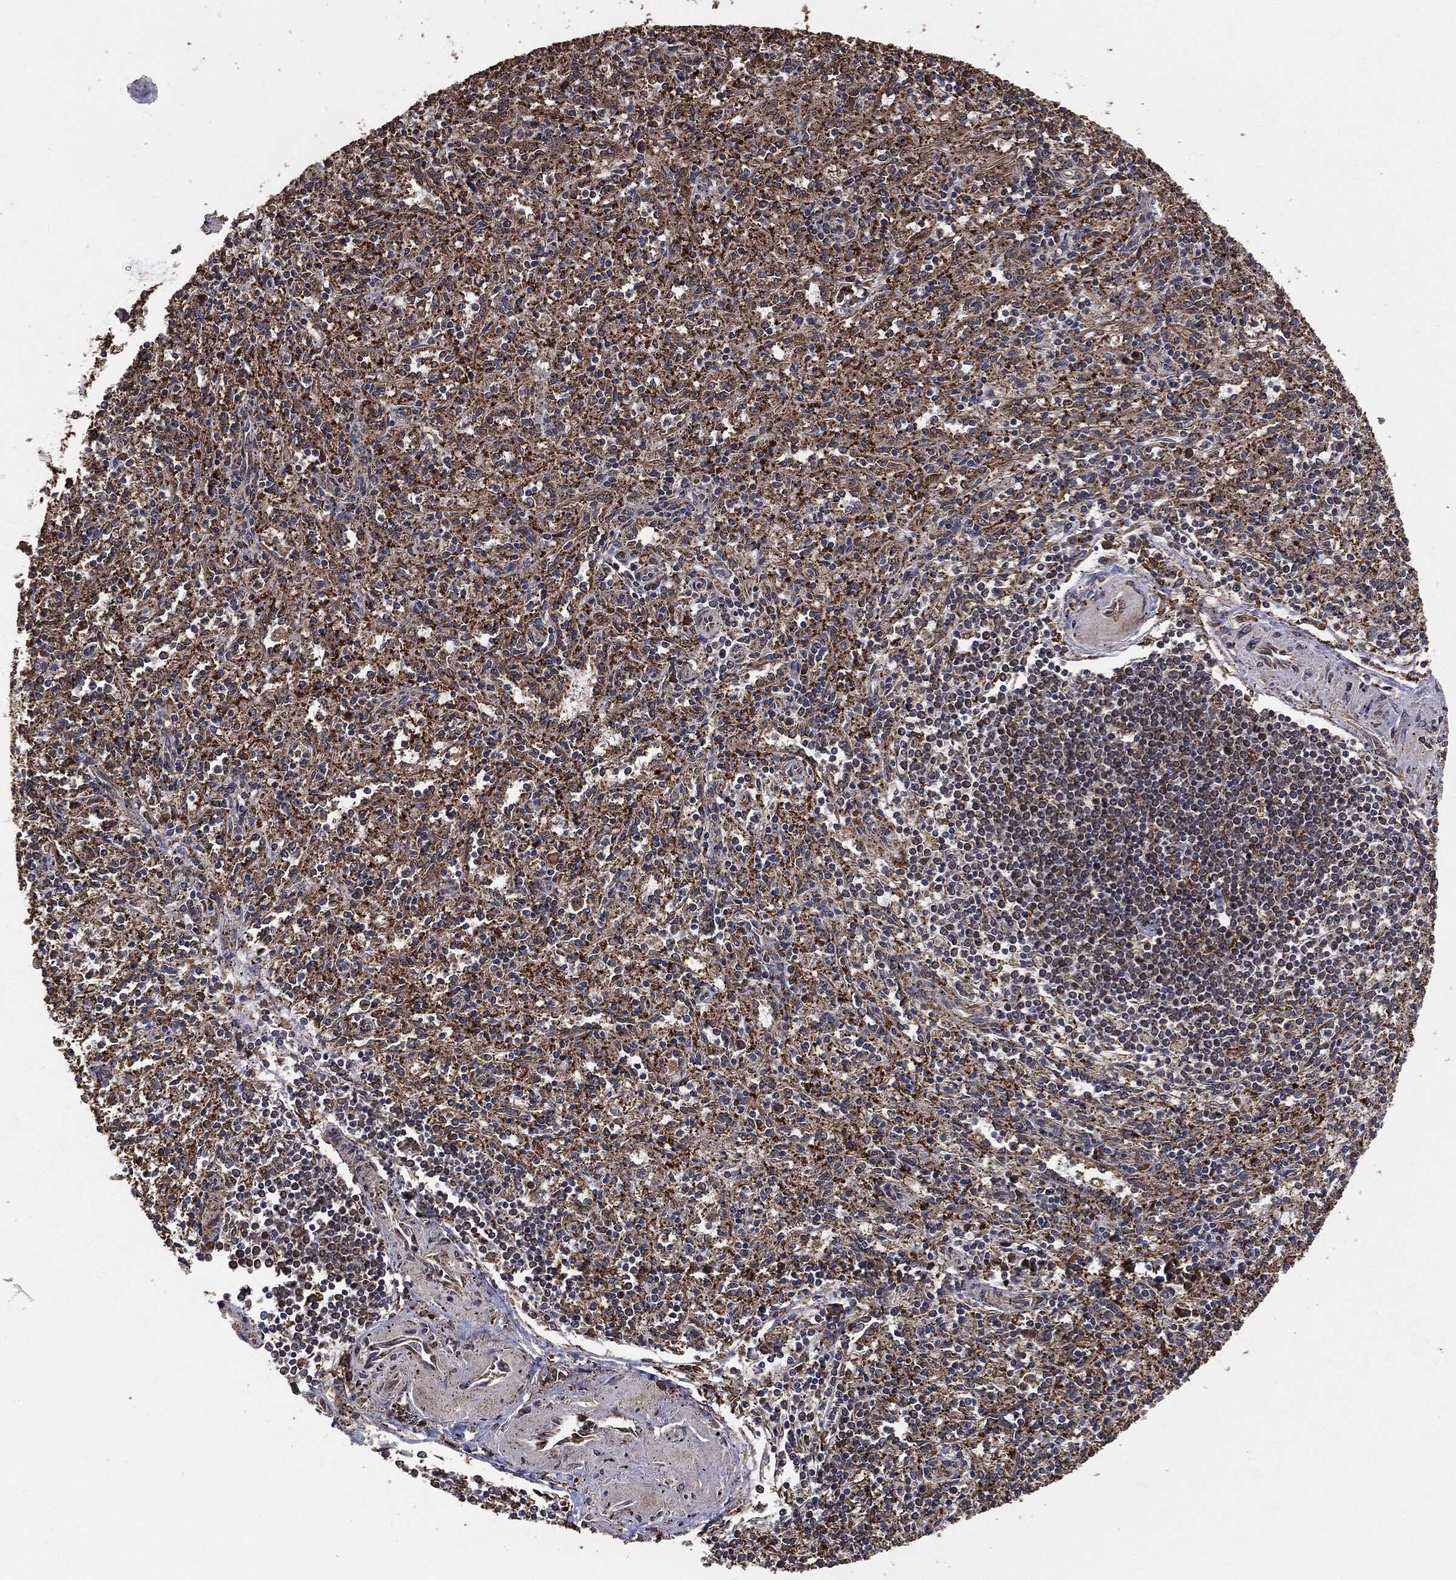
{"staining": {"intensity": "moderate", "quantity": "25%-75%", "location": "cytoplasmic/membranous"}, "tissue": "spleen", "cell_type": "Cells in red pulp", "image_type": "normal", "snomed": [{"axis": "morphology", "description": "Normal tissue, NOS"}, {"axis": "topography", "description": "Spleen"}], "caption": "Cells in red pulp show moderate cytoplasmic/membranous positivity in approximately 25%-75% of cells in unremarkable spleen. (DAB IHC with brightfield microscopy, high magnification).", "gene": "MTOR", "patient": {"sex": "male", "age": 69}}